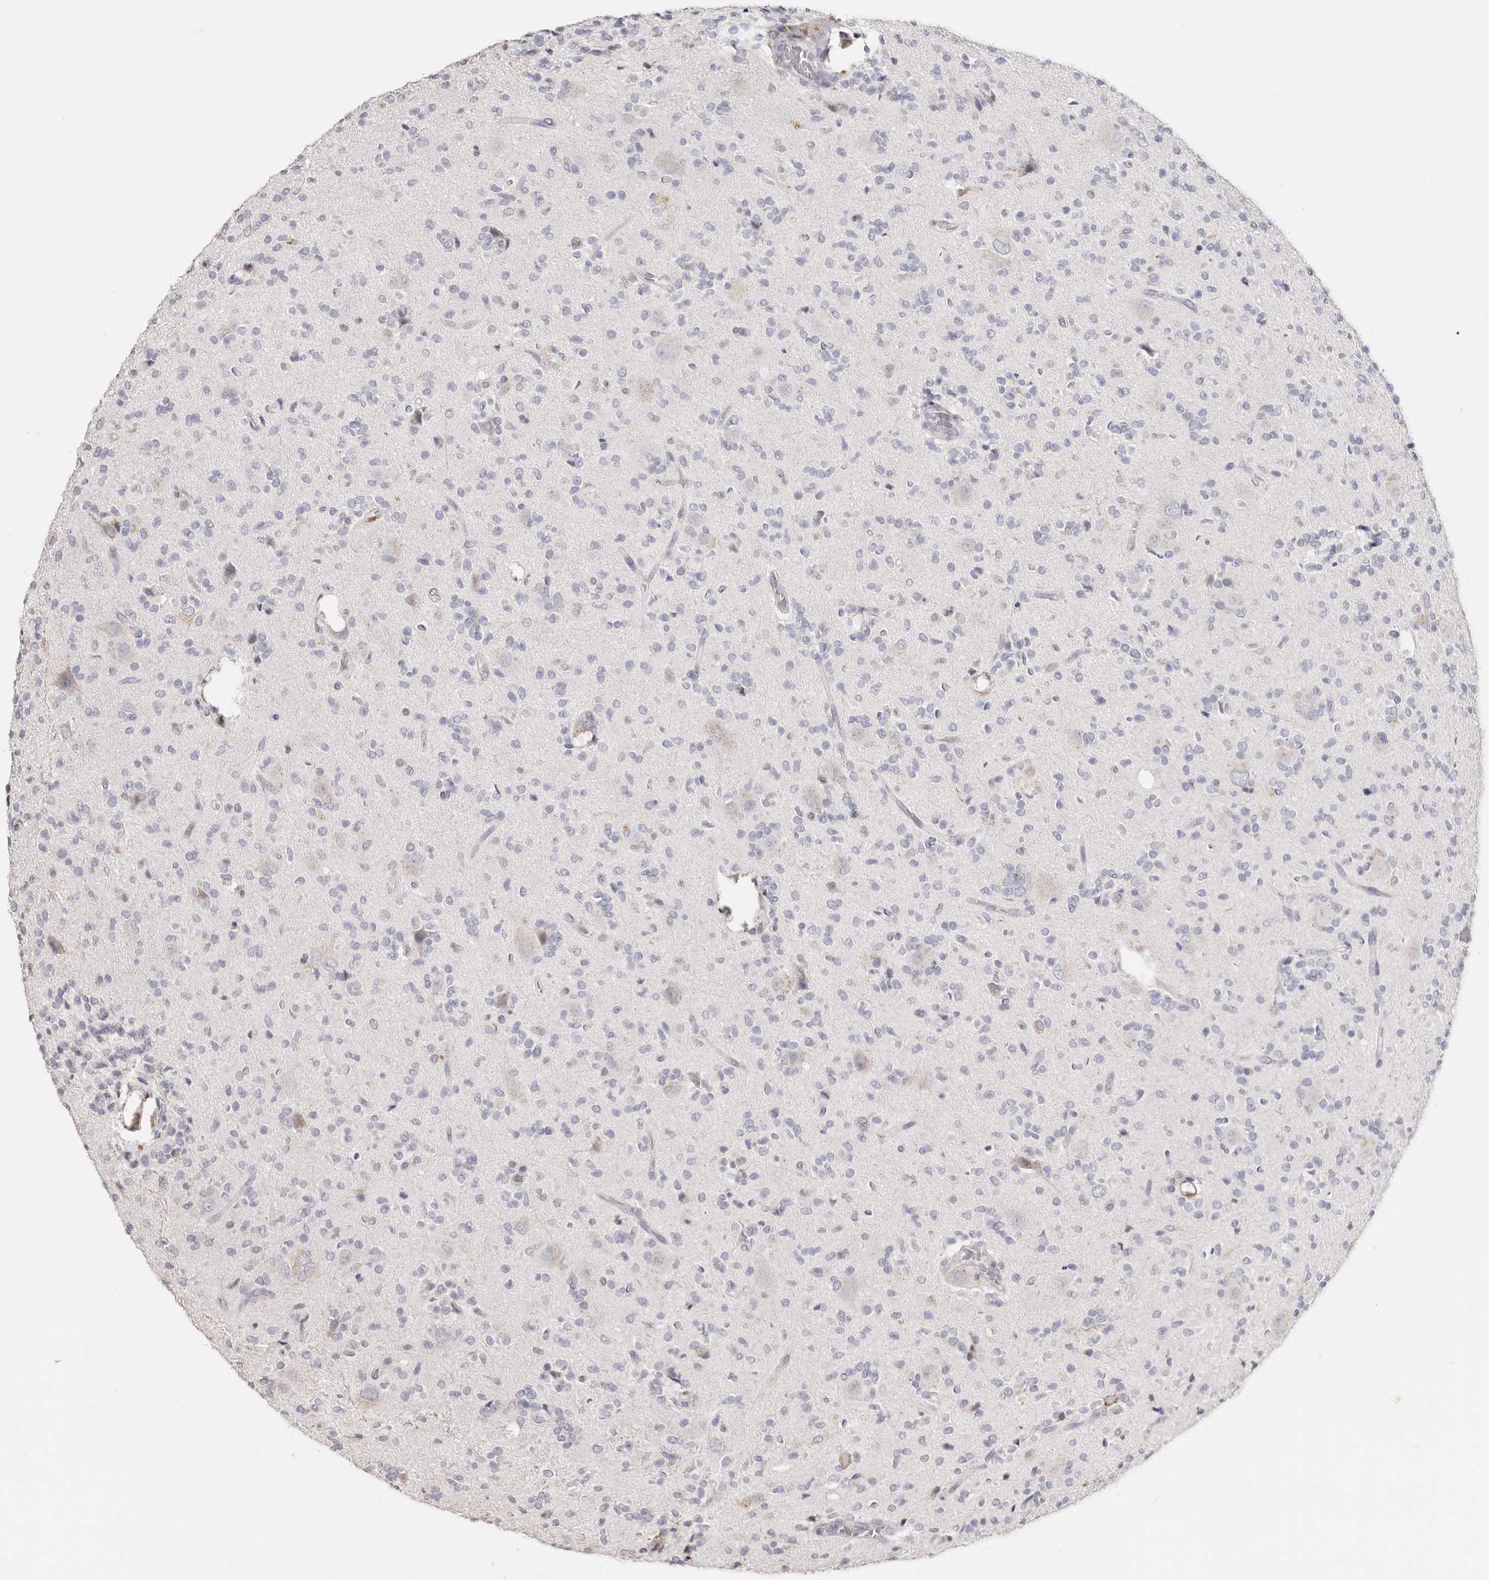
{"staining": {"intensity": "negative", "quantity": "none", "location": "none"}, "tissue": "glioma", "cell_type": "Tumor cells", "image_type": "cancer", "snomed": [{"axis": "morphology", "description": "Glioma, malignant, High grade"}, {"axis": "topography", "description": "Brain"}], "caption": "Protein analysis of glioma displays no significant expression in tumor cells. Brightfield microscopy of IHC stained with DAB (brown) and hematoxylin (blue), captured at high magnification.", "gene": "LGALS7B", "patient": {"sex": "male", "age": 34}}